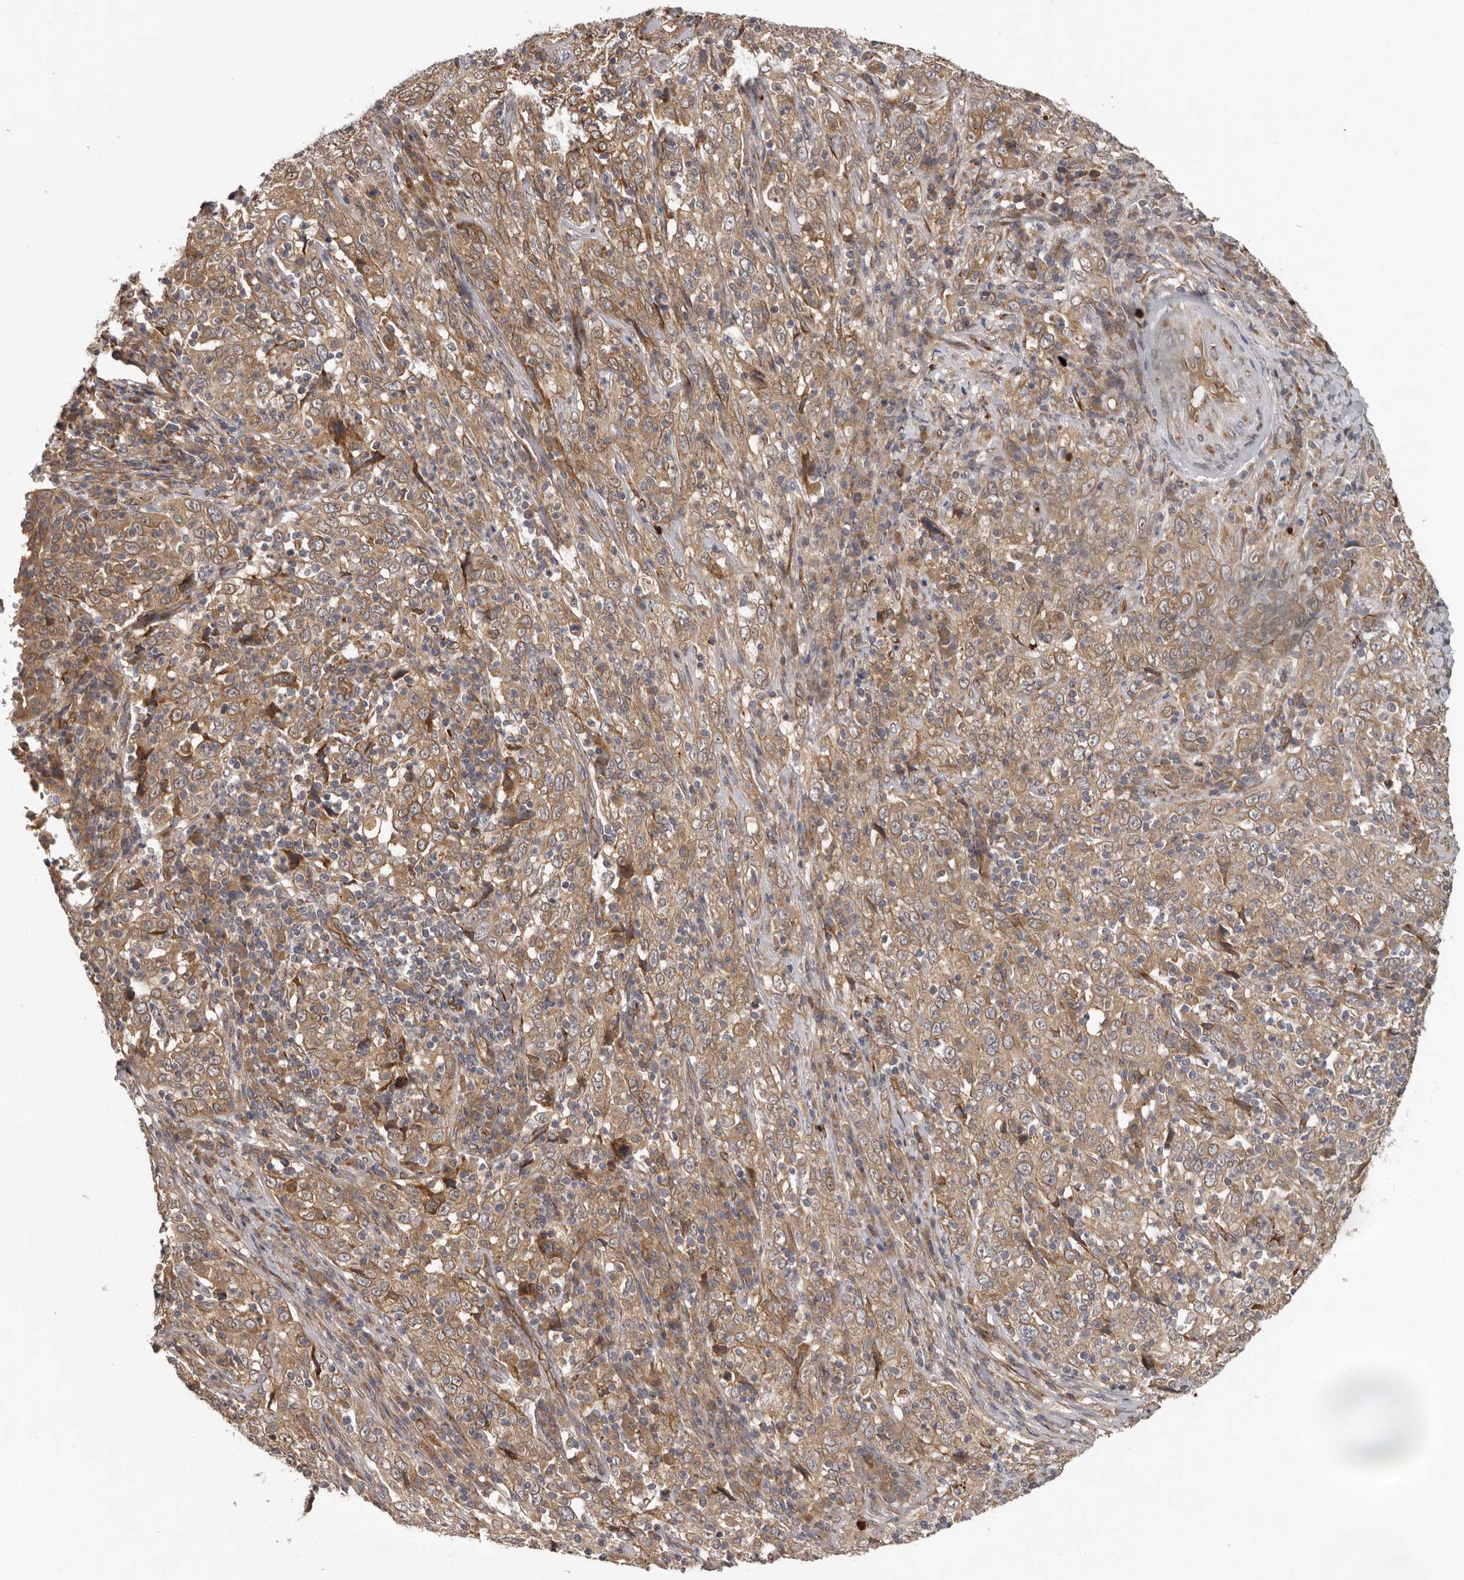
{"staining": {"intensity": "moderate", "quantity": ">75%", "location": "cytoplasmic/membranous"}, "tissue": "cervical cancer", "cell_type": "Tumor cells", "image_type": "cancer", "snomed": [{"axis": "morphology", "description": "Squamous cell carcinoma, NOS"}, {"axis": "topography", "description": "Cervix"}], "caption": "Cervical cancer stained for a protein (brown) shows moderate cytoplasmic/membranous positive positivity in approximately >75% of tumor cells.", "gene": "MTF1", "patient": {"sex": "female", "age": 46}}